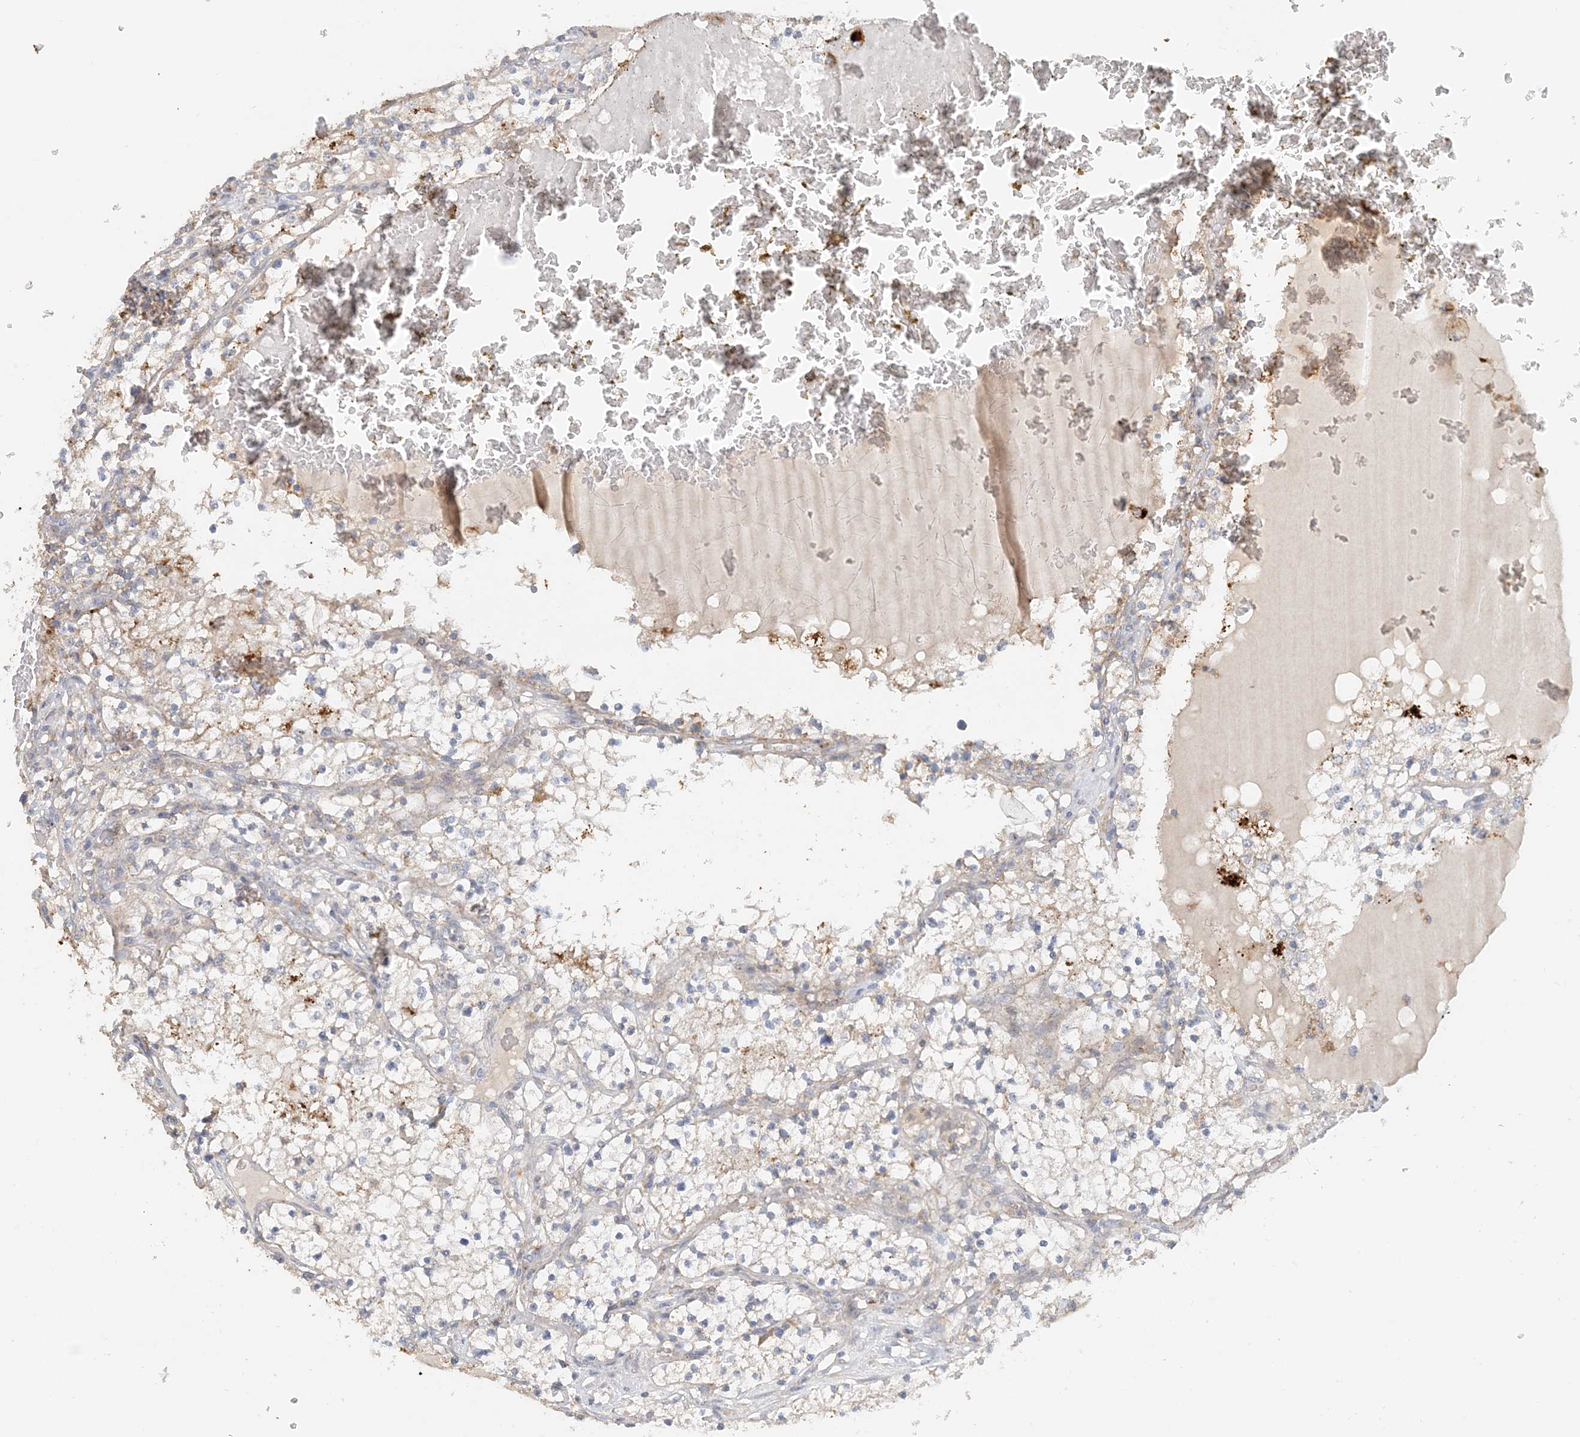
{"staining": {"intensity": "weak", "quantity": "<25%", "location": "cytoplasmic/membranous"}, "tissue": "renal cancer", "cell_type": "Tumor cells", "image_type": "cancer", "snomed": [{"axis": "morphology", "description": "Normal tissue, NOS"}, {"axis": "morphology", "description": "Adenocarcinoma, NOS"}, {"axis": "topography", "description": "Kidney"}], "caption": "Immunohistochemical staining of renal cancer demonstrates no significant expression in tumor cells. The staining is performed using DAB brown chromogen with nuclei counter-stained in using hematoxylin.", "gene": "SPPL2A", "patient": {"sex": "male", "age": 68}}